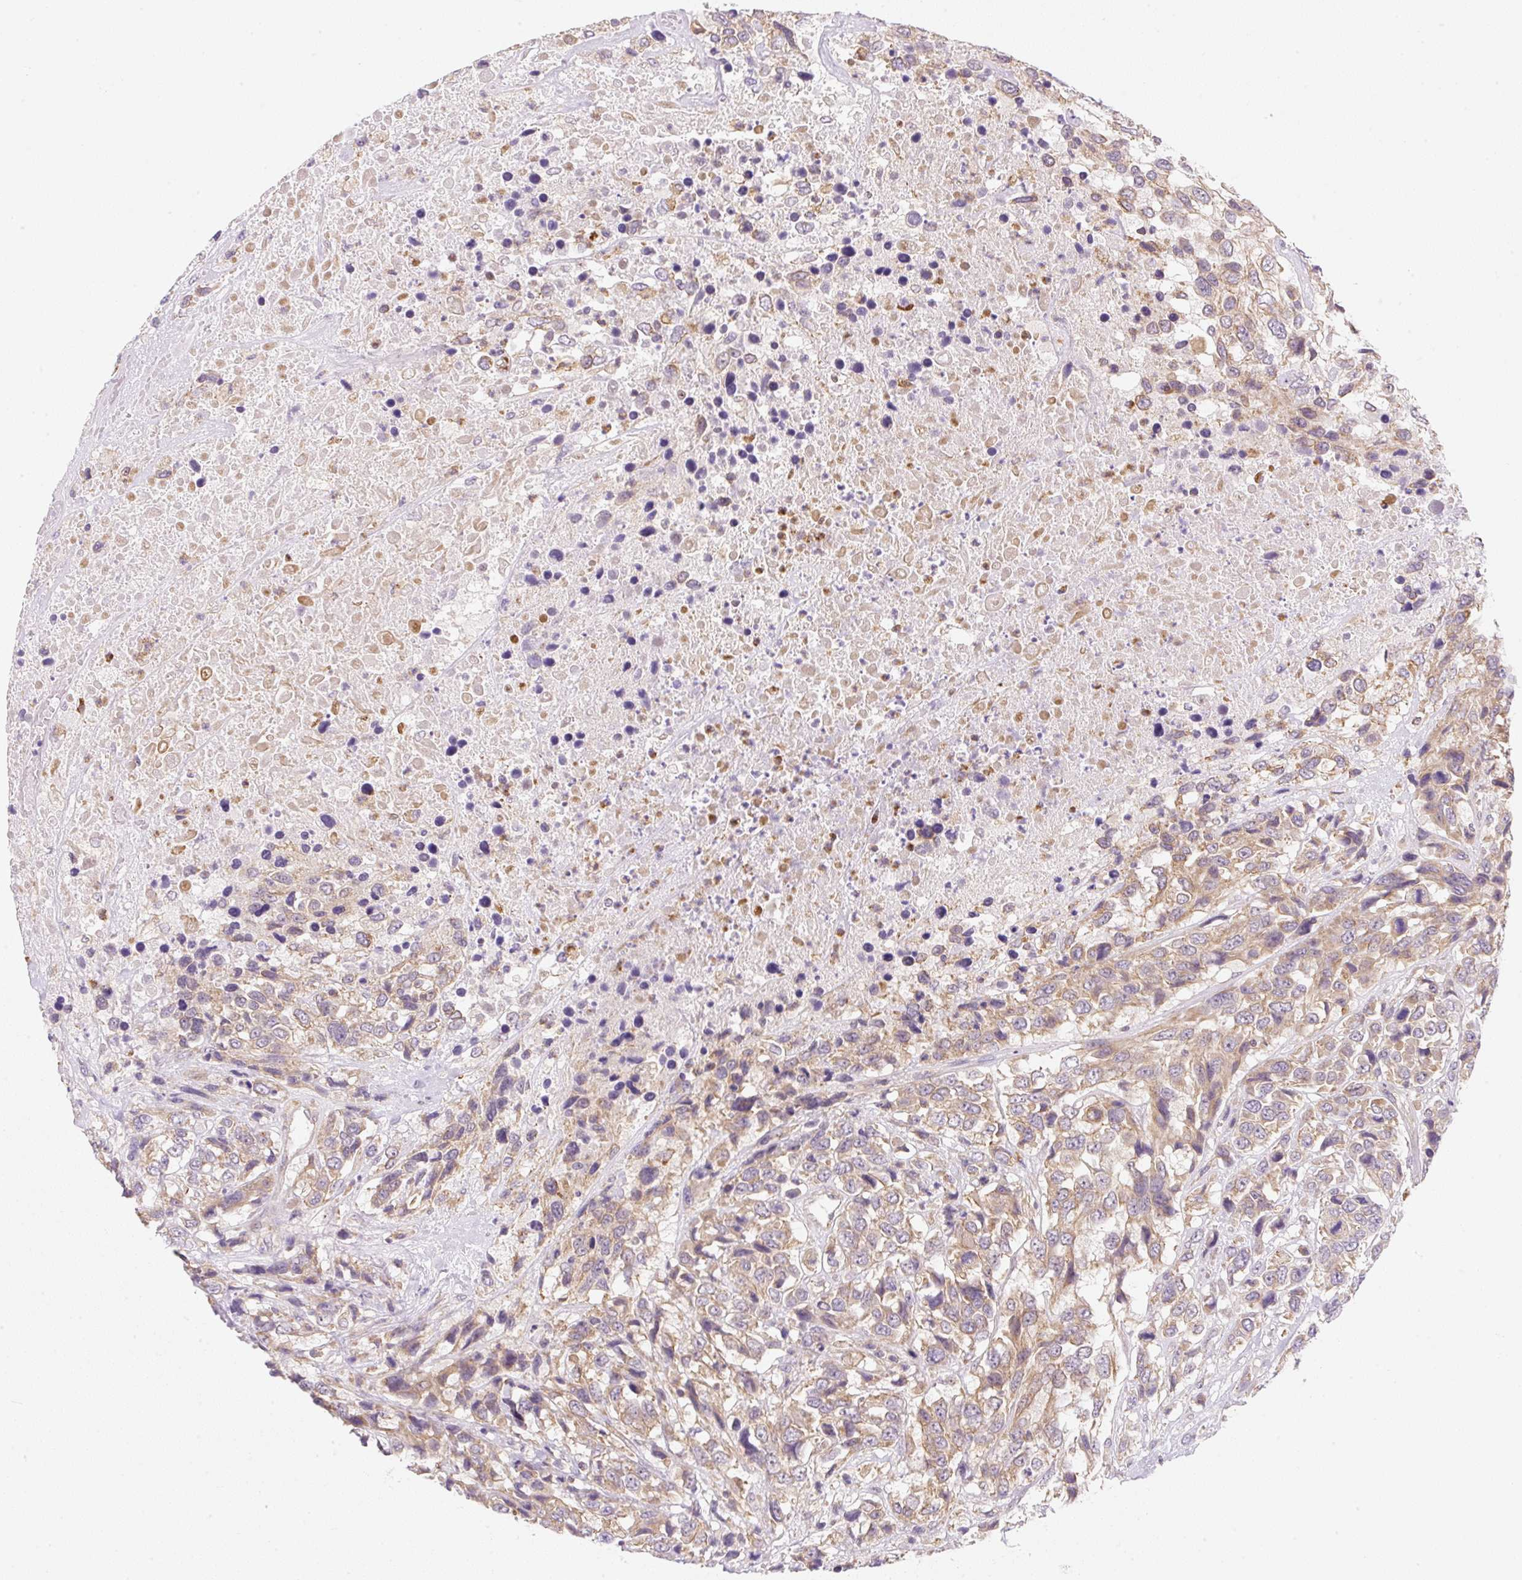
{"staining": {"intensity": "weak", "quantity": ">75%", "location": "cytoplasmic/membranous"}, "tissue": "urothelial cancer", "cell_type": "Tumor cells", "image_type": "cancer", "snomed": [{"axis": "morphology", "description": "Urothelial carcinoma, High grade"}, {"axis": "topography", "description": "Urinary bladder"}], "caption": "This micrograph displays urothelial cancer stained with immunohistochemistry to label a protein in brown. The cytoplasmic/membranous of tumor cells show weak positivity for the protein. Nuclei are counter-stained blue.", "gene": "OMA1", "patient": {"sex": "female", "age": 70}}